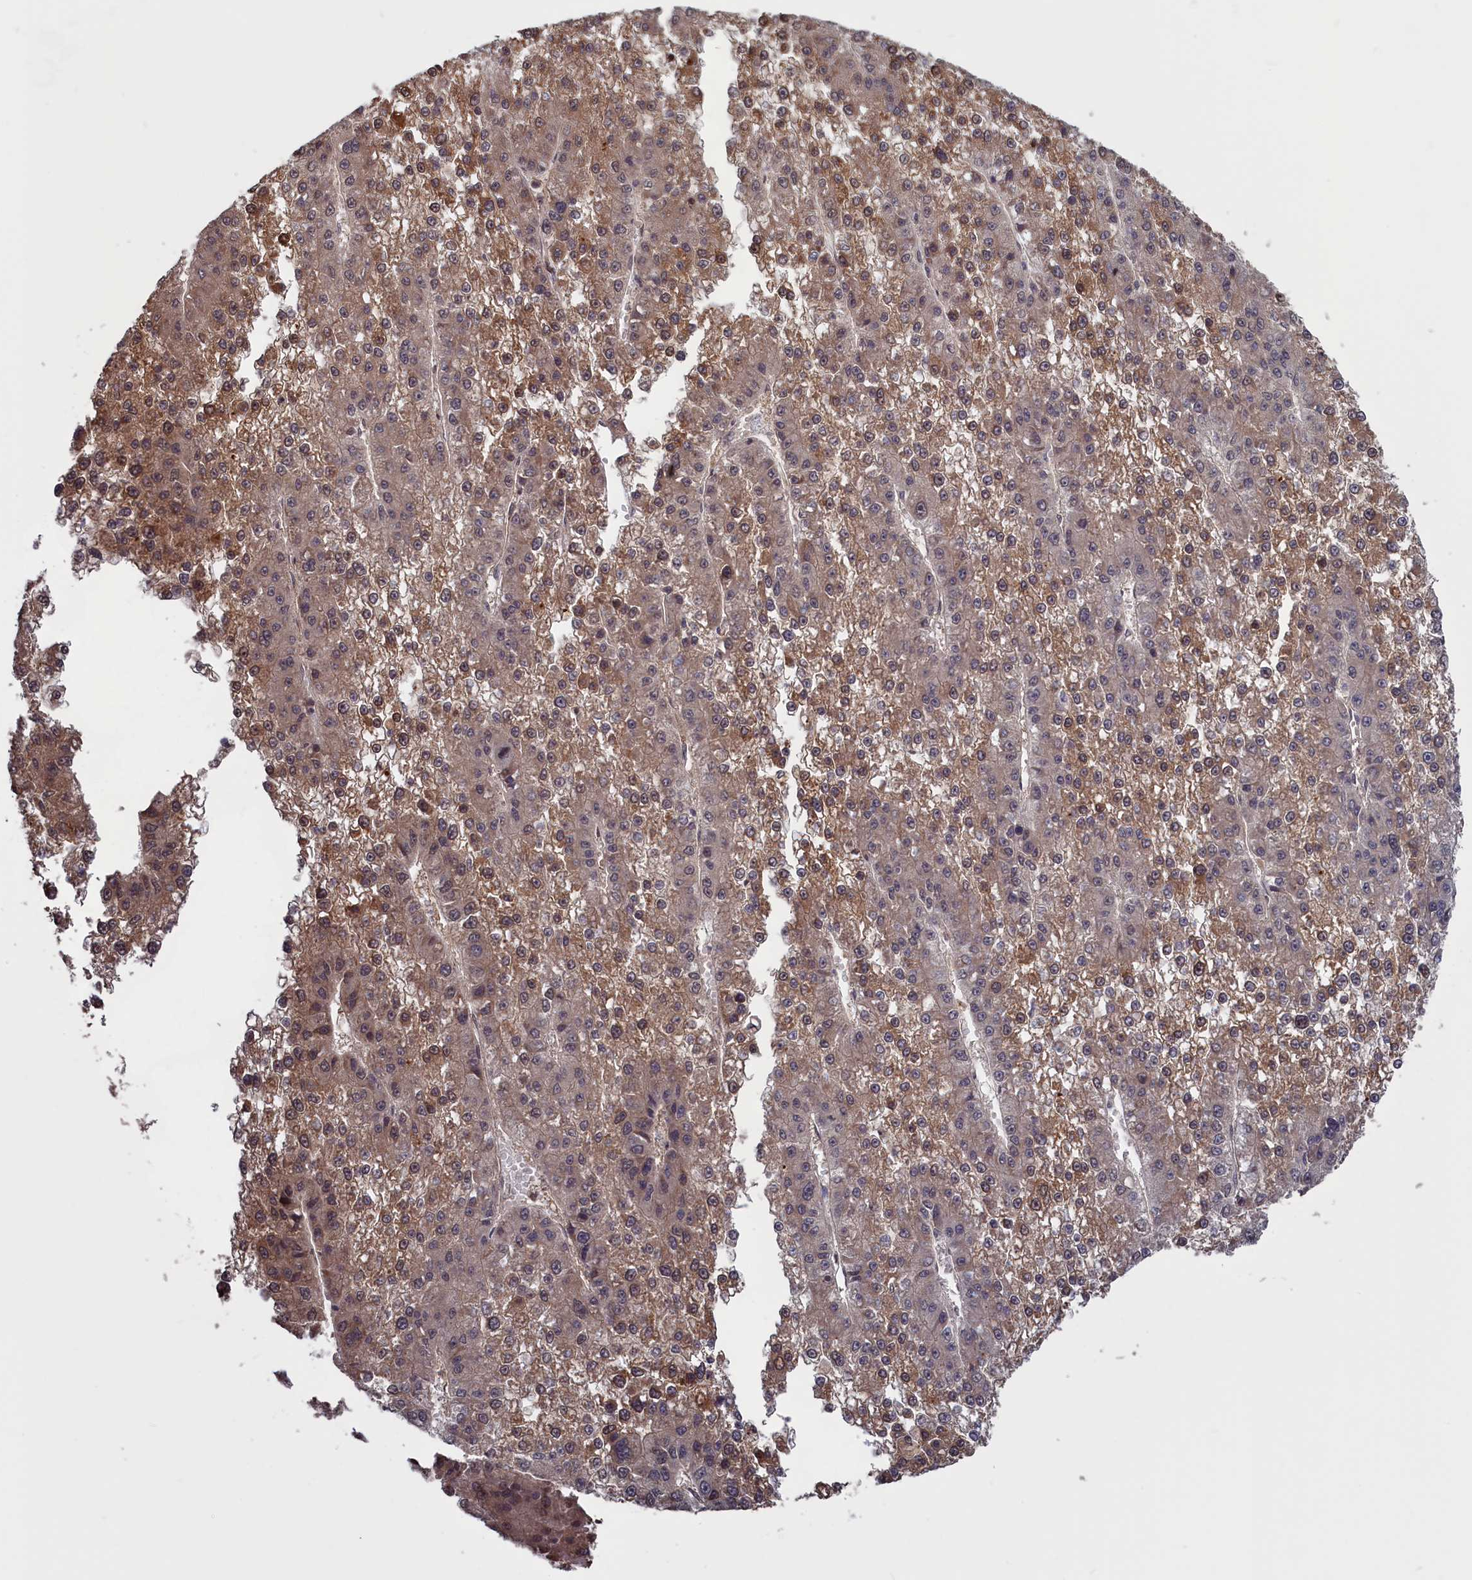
{"staining": {"intensity": "moderate", "quantity": ">75%", "location": "cytoplasmic/membranous"}, "tissue": "liver cancer", "cell_type": "Tumor cells", "image_type": "cancer", "snomed": [{"axis": "morphology", "description": "Carcinoma, Hepatocellular, NOS"}, {"axis": "topography", "description": "Liver"}], "caption": "Liver hepatocellular carcinoma was stained to show a protein in brown. There is medium levels of moderate cytoplasmic/membranous expression in approximately >75% of tumor cells.", "gene": "PLP2", "patient": {"sex": "female", "age": 73}}